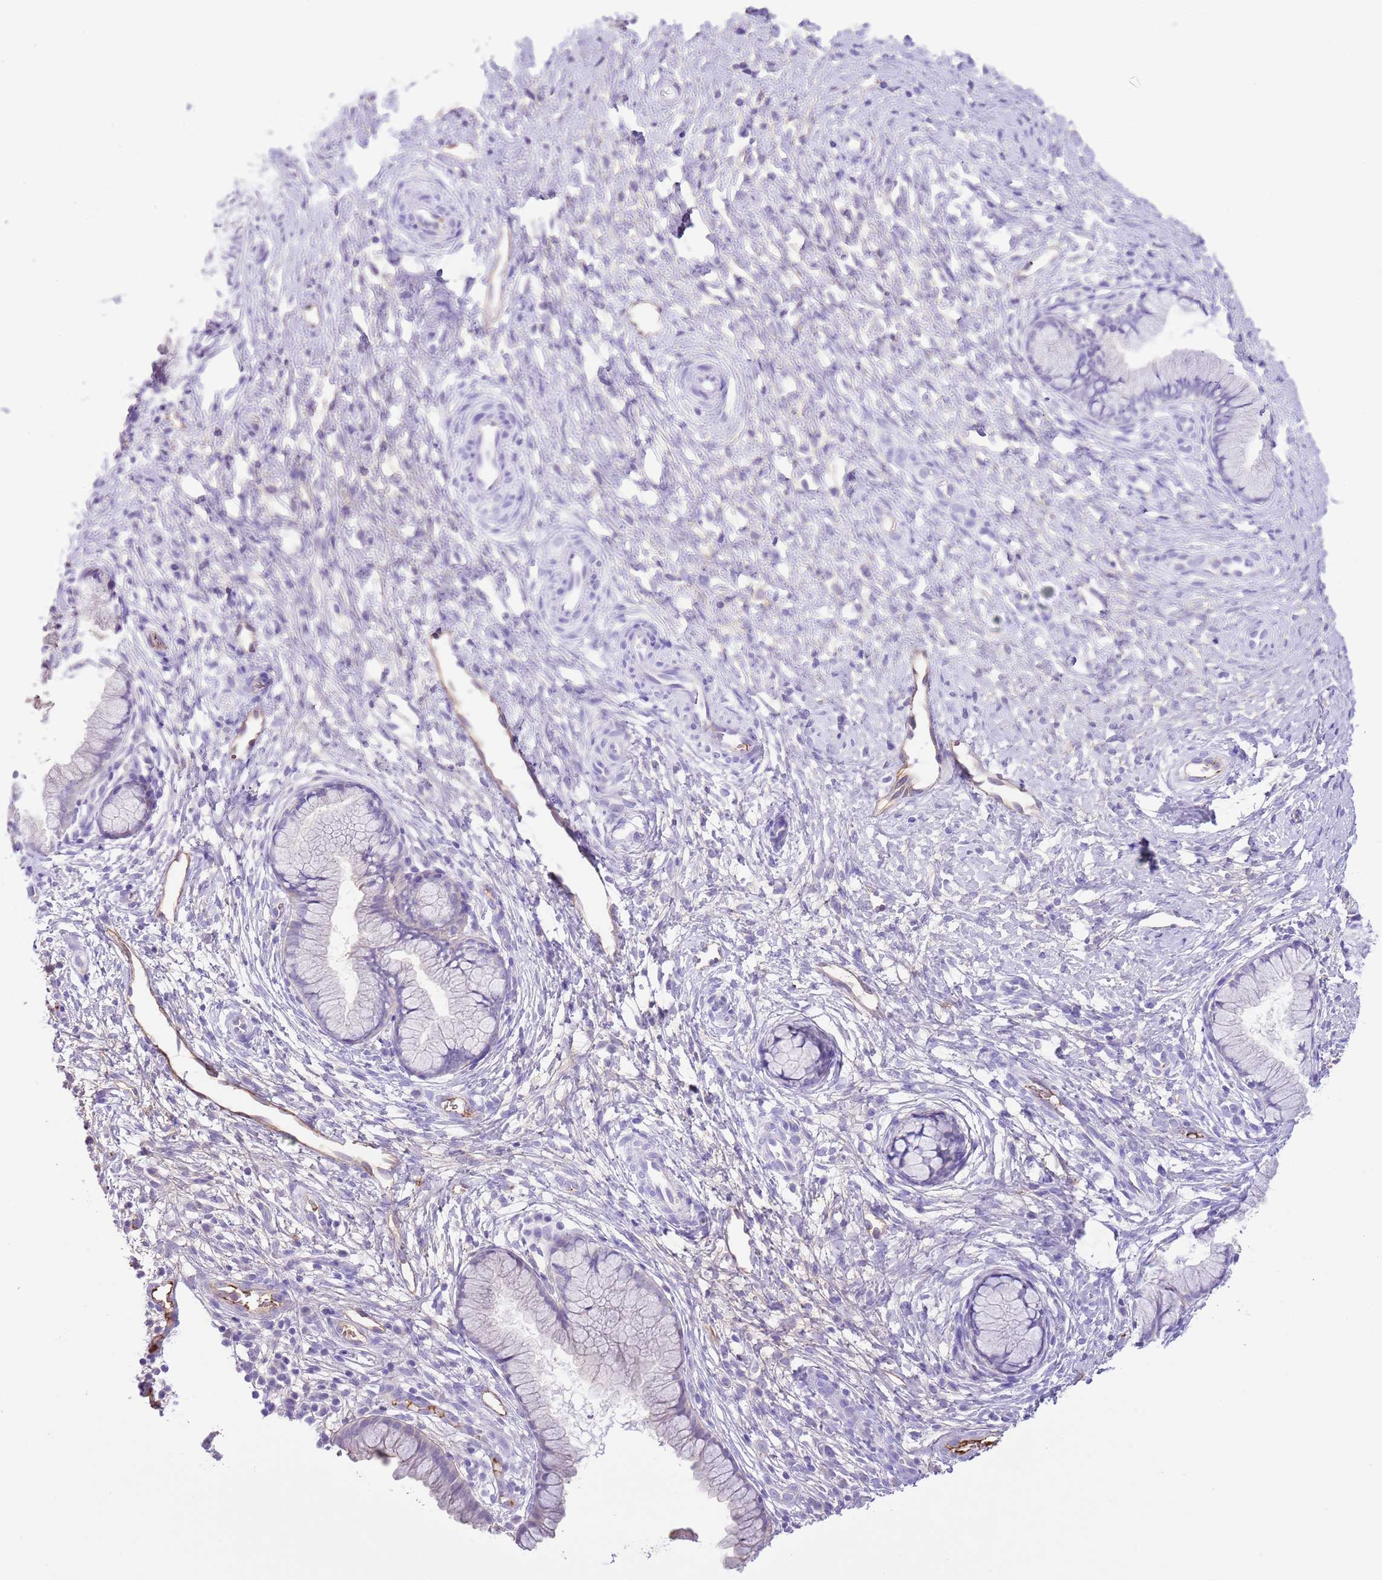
{"staining": {"intensity": "negative", "quantity": "none", "location": "none"}, "tissue": "cervix", "cell_type": "Glandular cells", "image_type": "normal", "snomed": [{"axis": "morphology", "description": "Normal tissue, NOS"}, {"axis": "topography", "description": "Cervix"}], "caption": "High magnification brightfield microscopy of normal cervix stained with DAB (3,3'-diaminobenzidine) (brown) and counterstained with hematoxylin (blue): glandular cells show no significant expression.", "gene": "IGF1", "patient": {"sex": "female", "age": 36}}